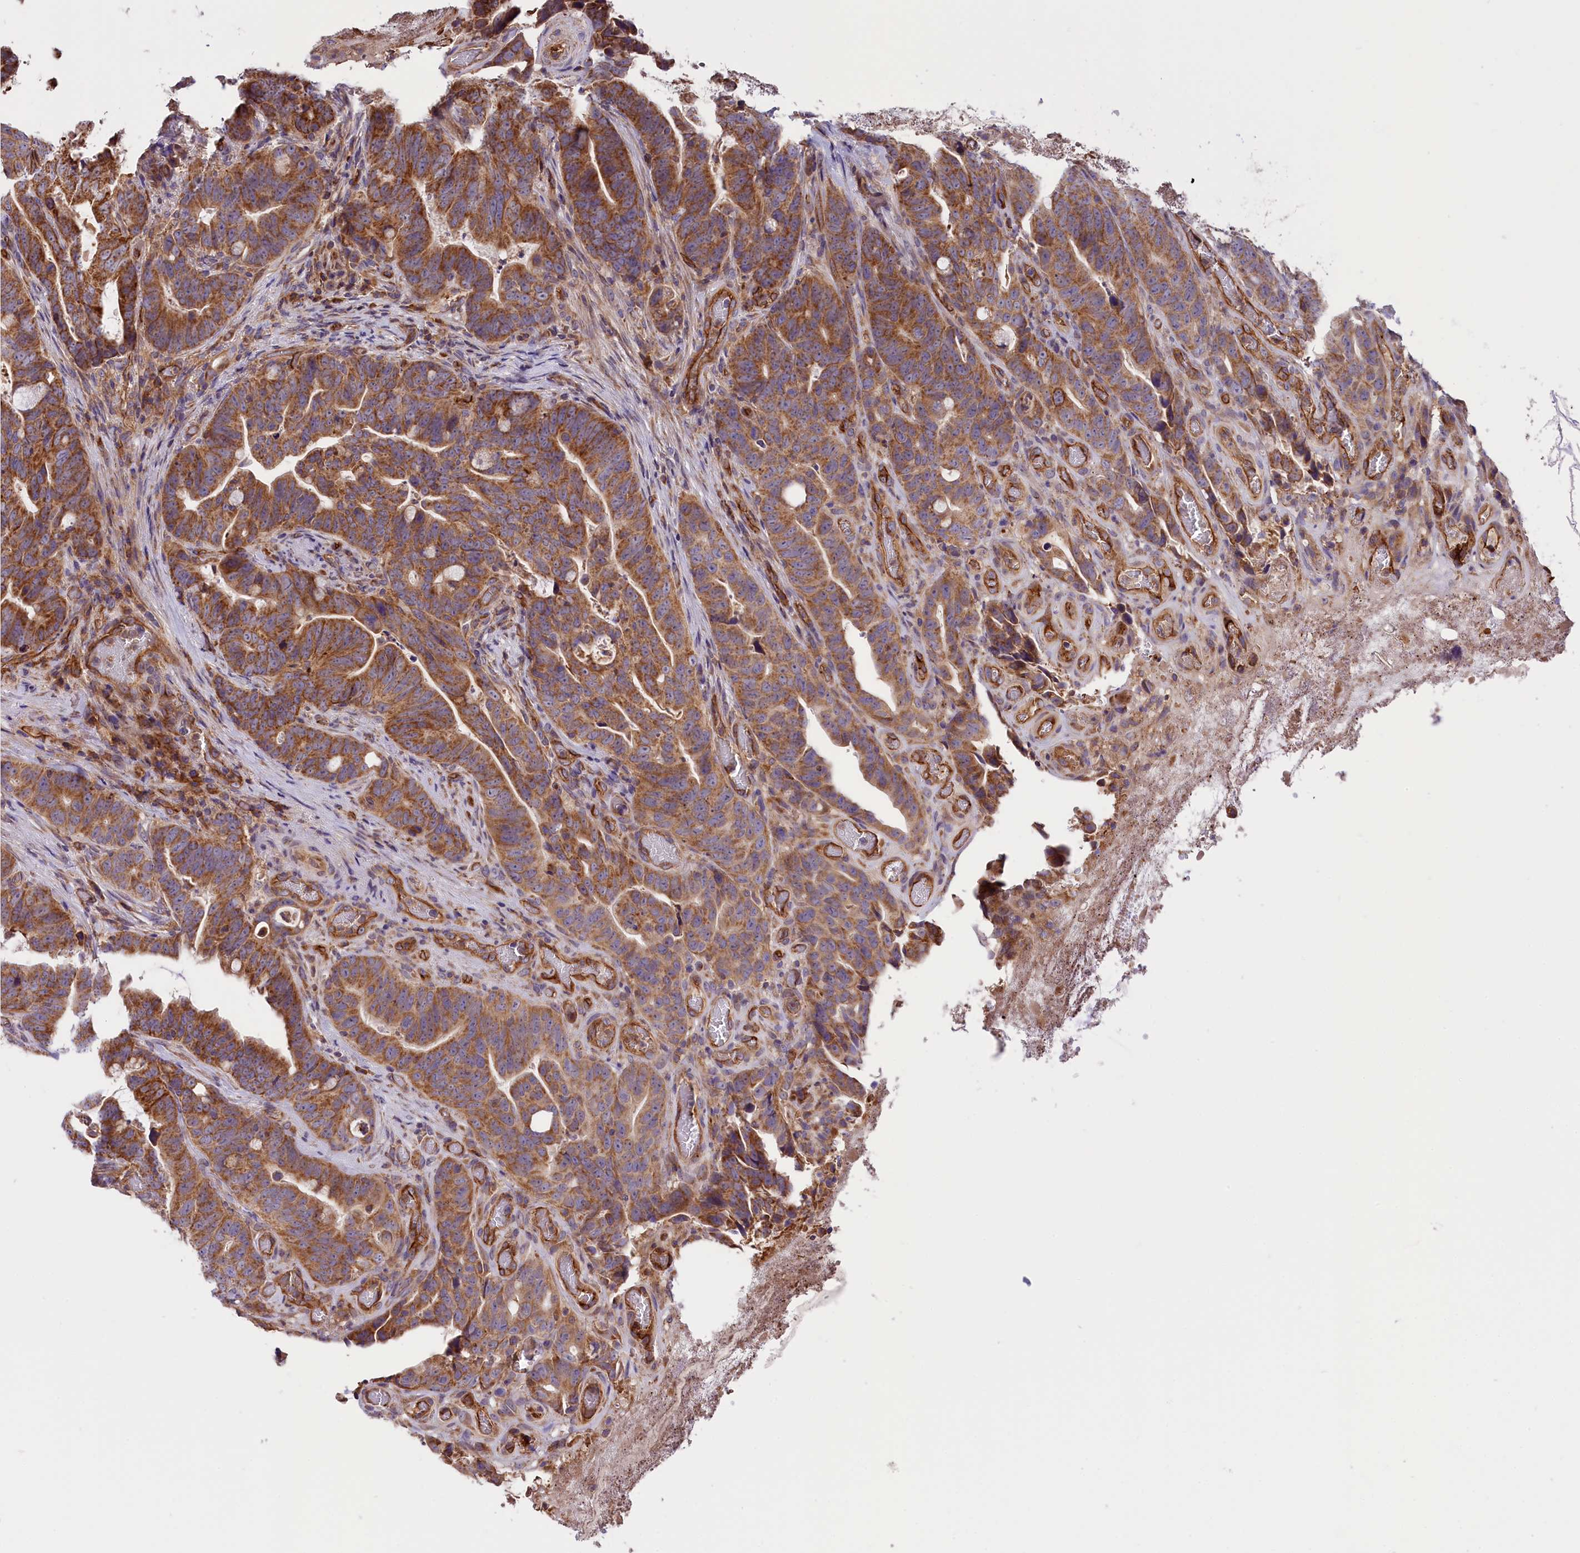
{"staining": {"intensity": "moderate", "quantity": ">75%", "location": "cytoplasmic/membranous"}, "tissue": "colorectal cancer", "cell_type": "Tumor cells", "image_type": "cancer", "snomed": [{"axis": "morphology", "description": "Adenocarcinoma, NOS"}, {"axis": "topography", "description": "Colon"}], "caption": "About >75% of tumor cells in colorectal cancer demonstrate moderate cytoplasmic/membranous protein staining as visualized by brown immunohistochemical staining.", "gene": "DNAJB9", "patient": {"sex": "female", "age": 82}}